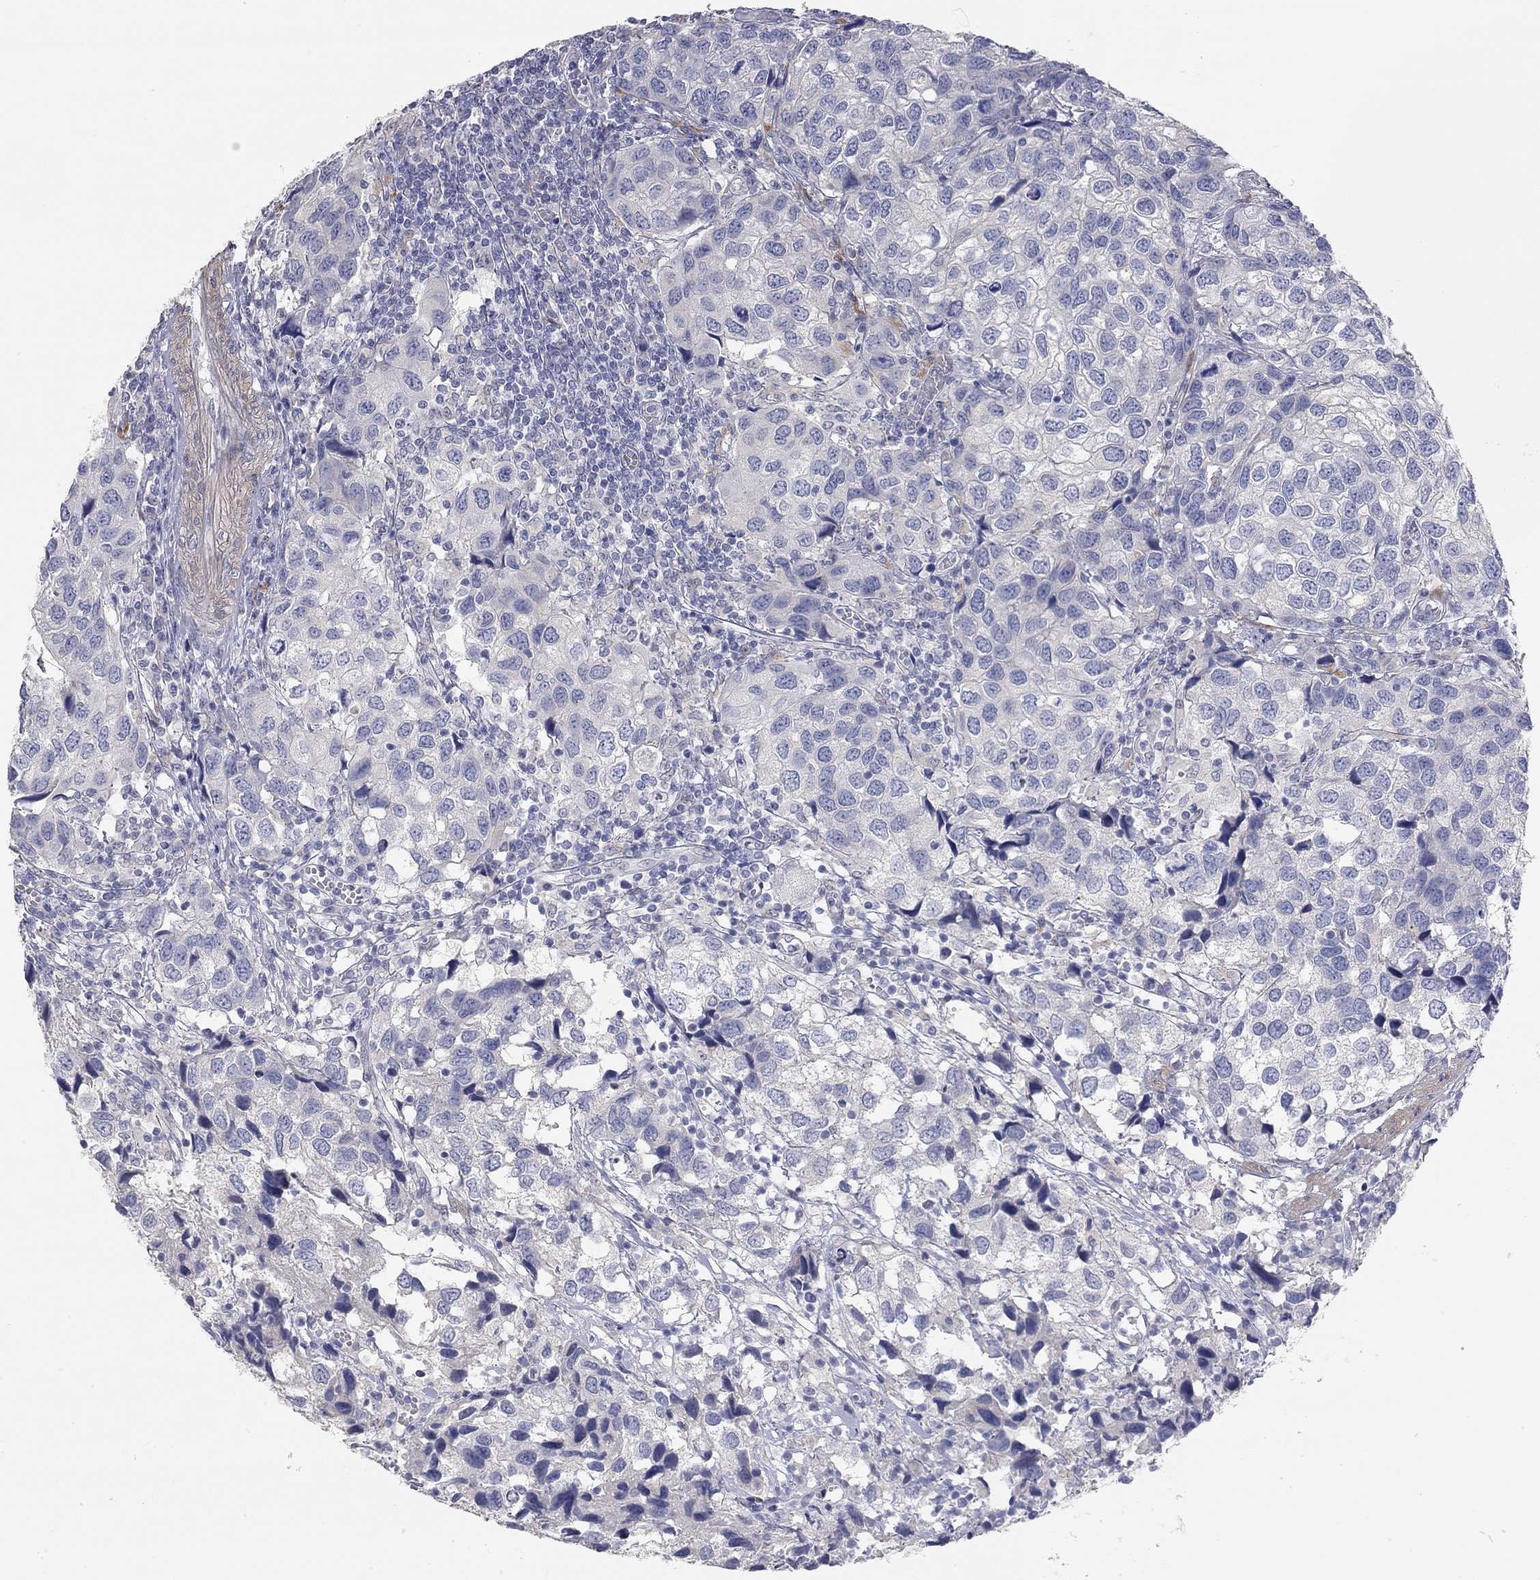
{"staining": {"intensity": "negative", "quantity": "none", "location": "none"}, "tissue": "urothelial cancer", "cell_type": "Tumor cells", "image_type": "cancer", "snomed": [{"axis": "morphology", "description": "Urothelial carcinoma, High grade"}, {"axis": "topography", "description": "Urinary bladder"}], "caption": "Photomicrograph shows no protein expression in tumor cells of urothelial cancer tissue.", "gene": "PAPSS2", "patient": {"sex": "male", "age": 79}}